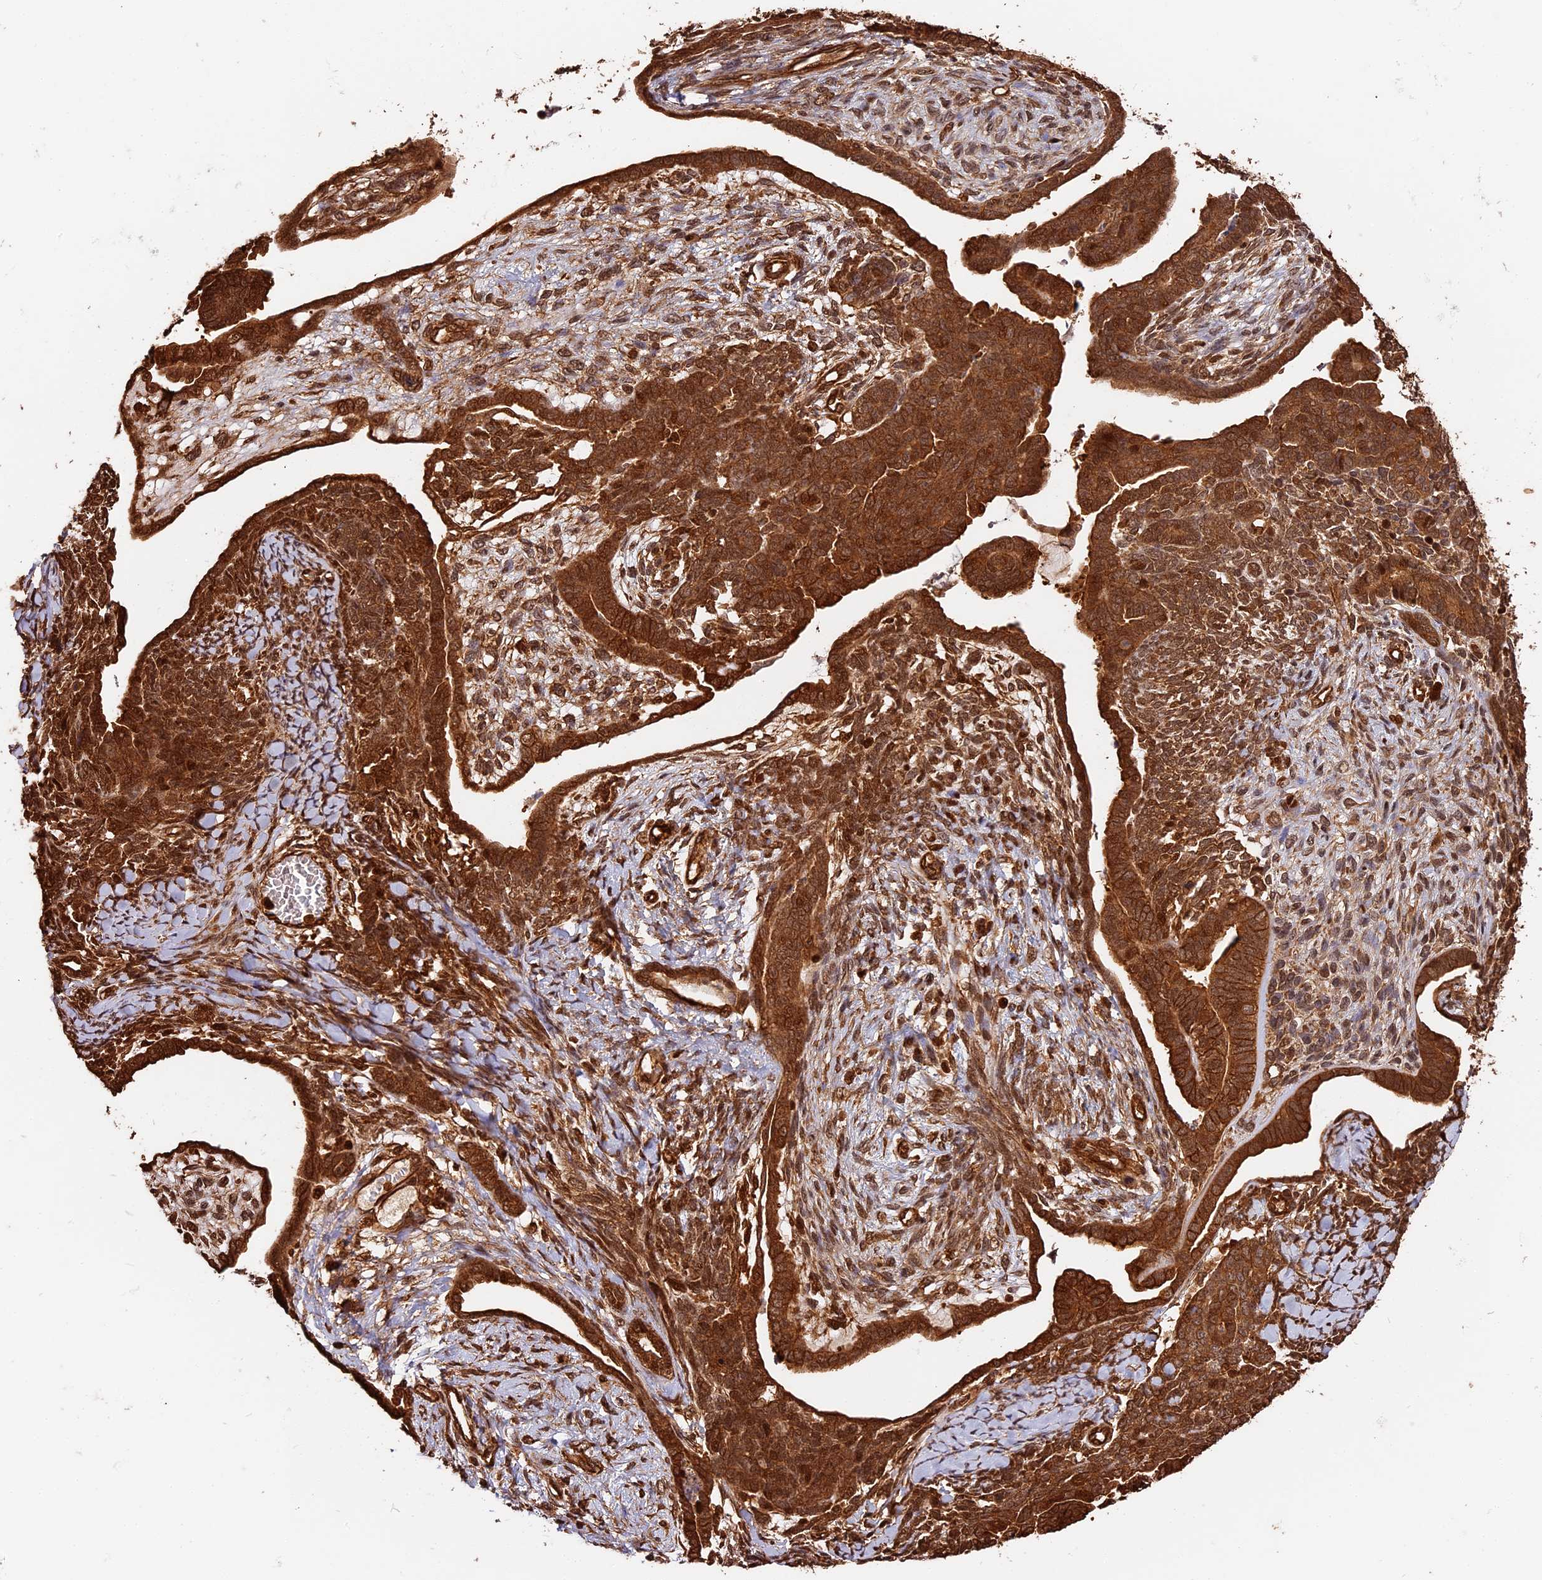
{"staining": {"intensity": "strong", "quantity": ">75%", "location": "cytoplasmic/membranous,nuclear"}, "tissue": "endometrial cancer", "cell_type": "Tumor cells", "image_type": "cancer", "snomed": [{"axis": "morphology", "description": "Neoplasm, malignant, NOS"}, {"axis": "topography", "description": "Endometrium"}], "caption": "Approximately >75% of tumor cells in endometrial cancer show strong cytoplasmic/membranous and nuclear protein staining as visualized by brown immunohistochemical staining.", "gene": "PPP1R37", "patient": {"sex": "female", "age": 74}}